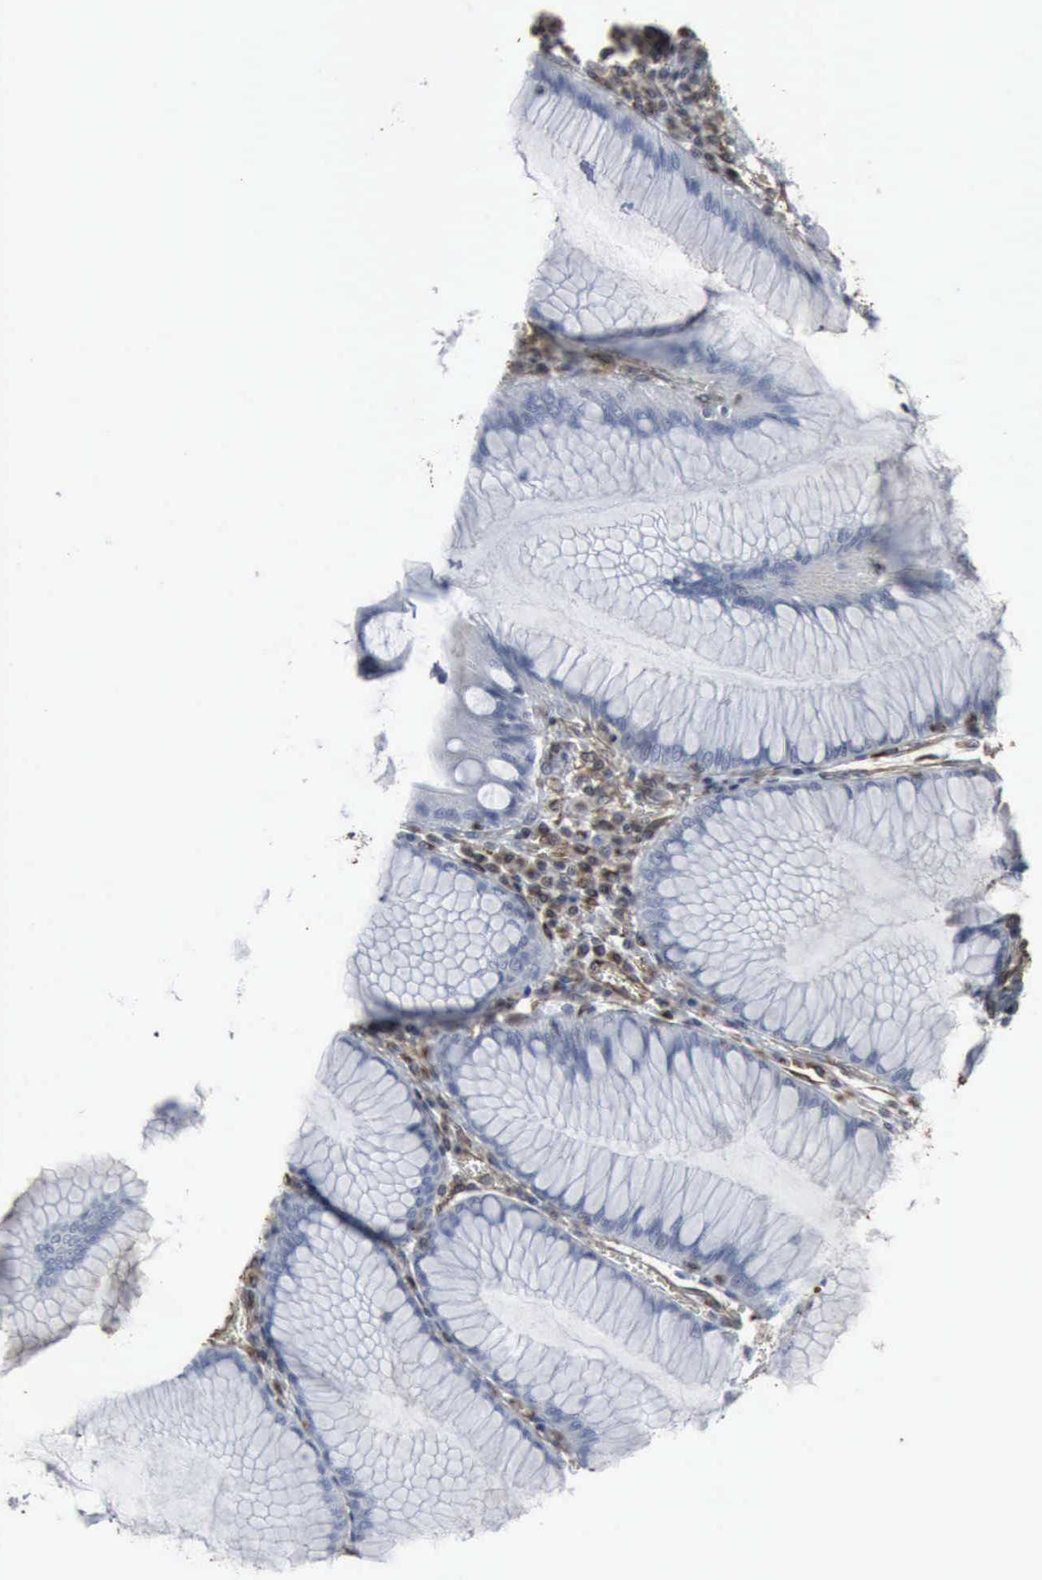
{"staining": {"intensity": "negative", "quantity": "none", "location": "none"}, "tissue": "stomach", "cell_type": "Glandular cells", "image_type": "normal", "snomed": [{"axis": "morphology", "description": "Normal tissue, NOS"}, {"axis": "topography", "description": "Stomach, lower"}], "caption": "The histopathology image exhibits no significant expression in glandular cells of stomach.", "gene": "CCNE1", "patient": {"sex": "female", "age": 93}}